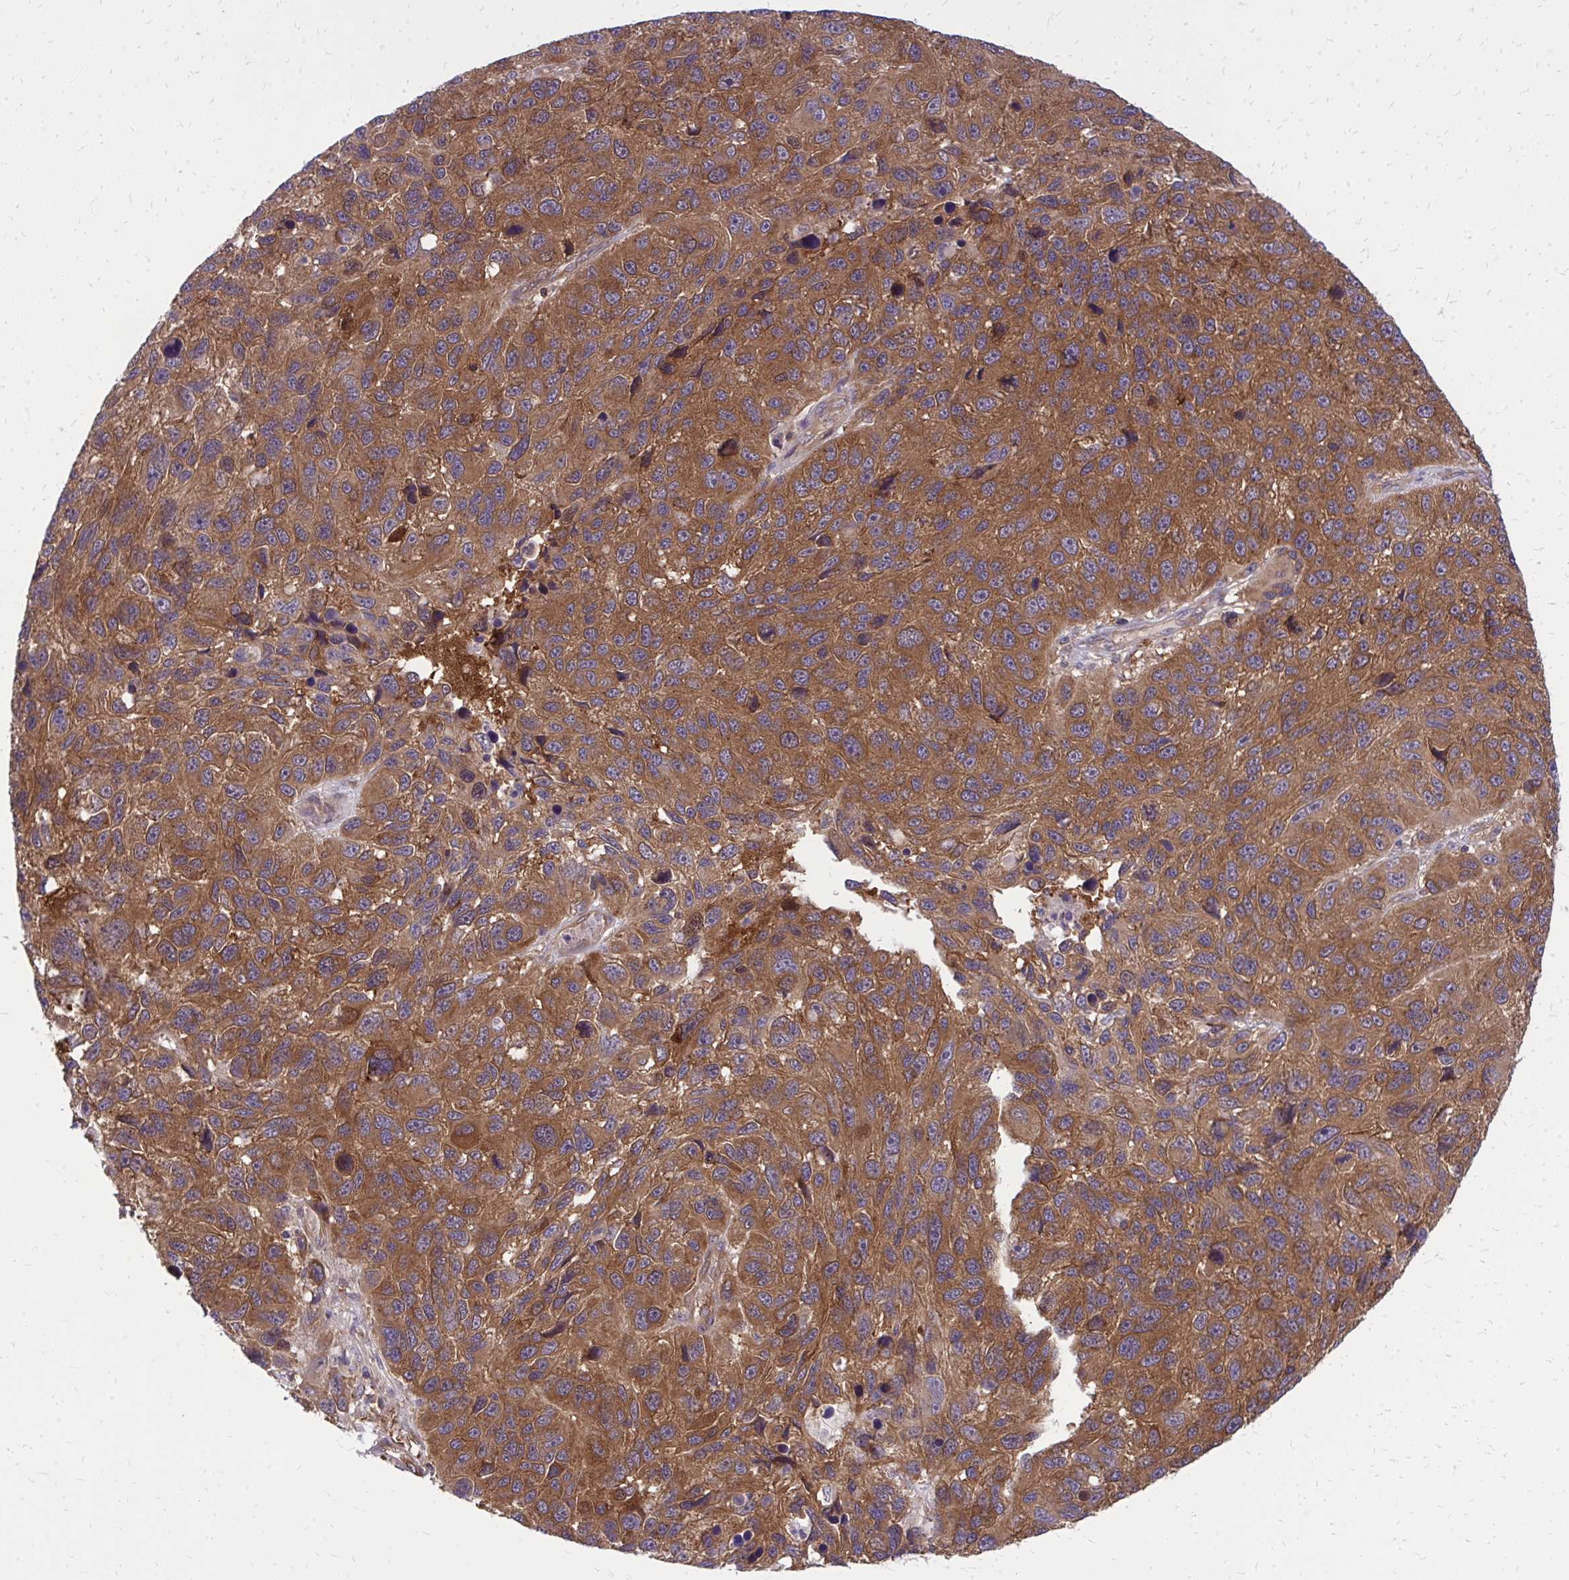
{"staining": {"intensity": "strong", "quantity": ">75%", "location": "cytoplasmic/membranous"}, "tissue": "melanoma", "cell_type": "Tumor cells", "image_type": "cancer", "snomed": [{"axis": "morphology", "description": "Malignant melanoma, NOS"}, {"axis": "topography", "description": "Skin"}], "caption": "Human melanoma stained with a protein marker demonstrates strong staining in tumor cells.", "gene": "PPP5C", "patient": {"sex": "male", "age": 53}}